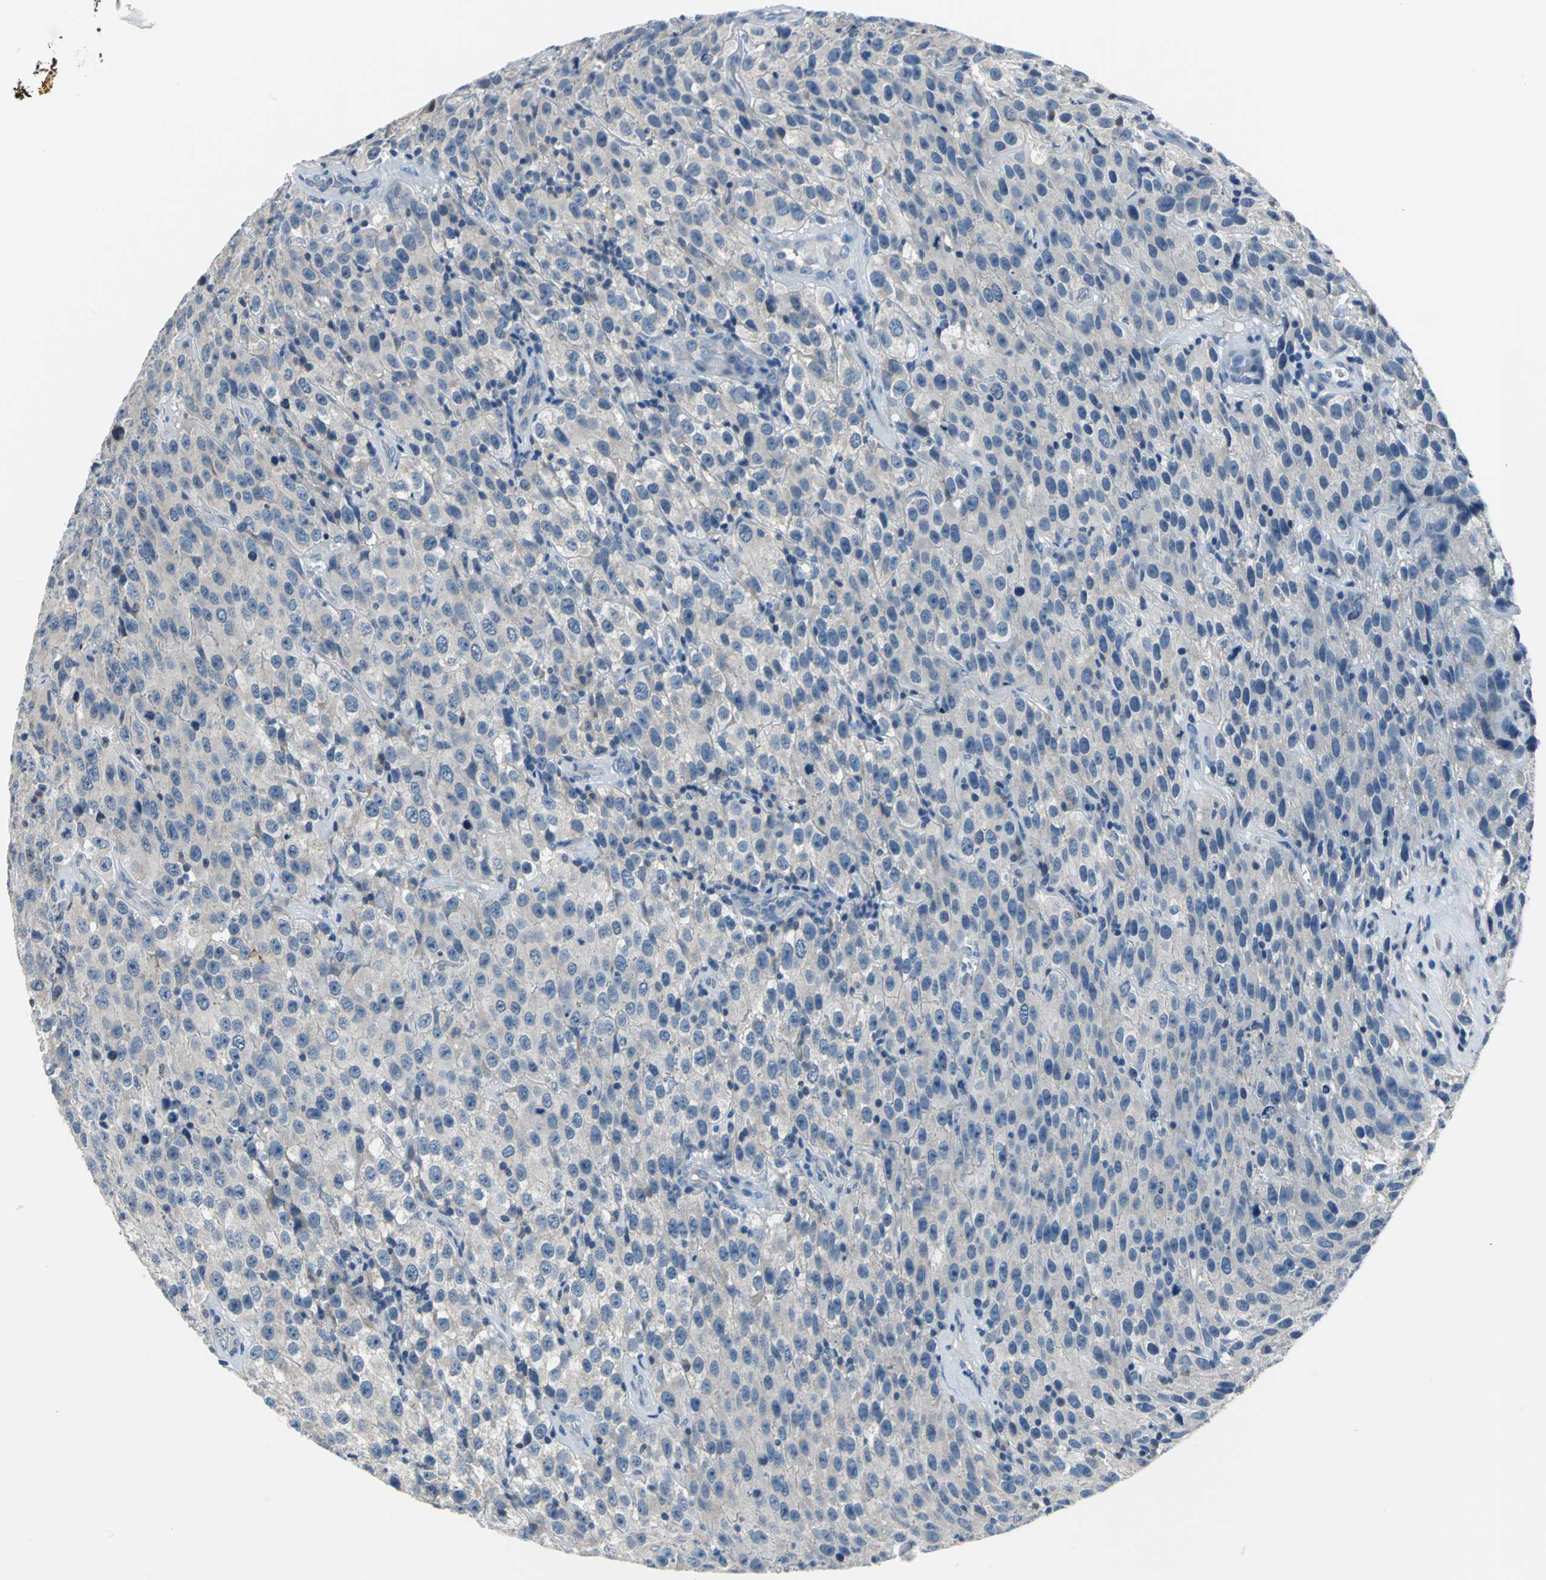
{"staining": {"intensity": "weak", "quantity": "25%-75%", "location": "cytoplasmic/membranous"}, "tissue": "testis cancer", "cell_type": "Tumor cells", "image_type": "cancer", "snomed": [{"axis": "morphology", "description": "Seminoma, NOS"}, {"axis": "topography", "description": "Testis"}], "caption": "Immunohistochemical staining of human testis cancer exhibits low levels of weak cytoplasmic/membranous expression in approximately 25%-75% of tumor cells.", "gene": "ZNF415", "patient": {"sex": "male", "age": 52}}